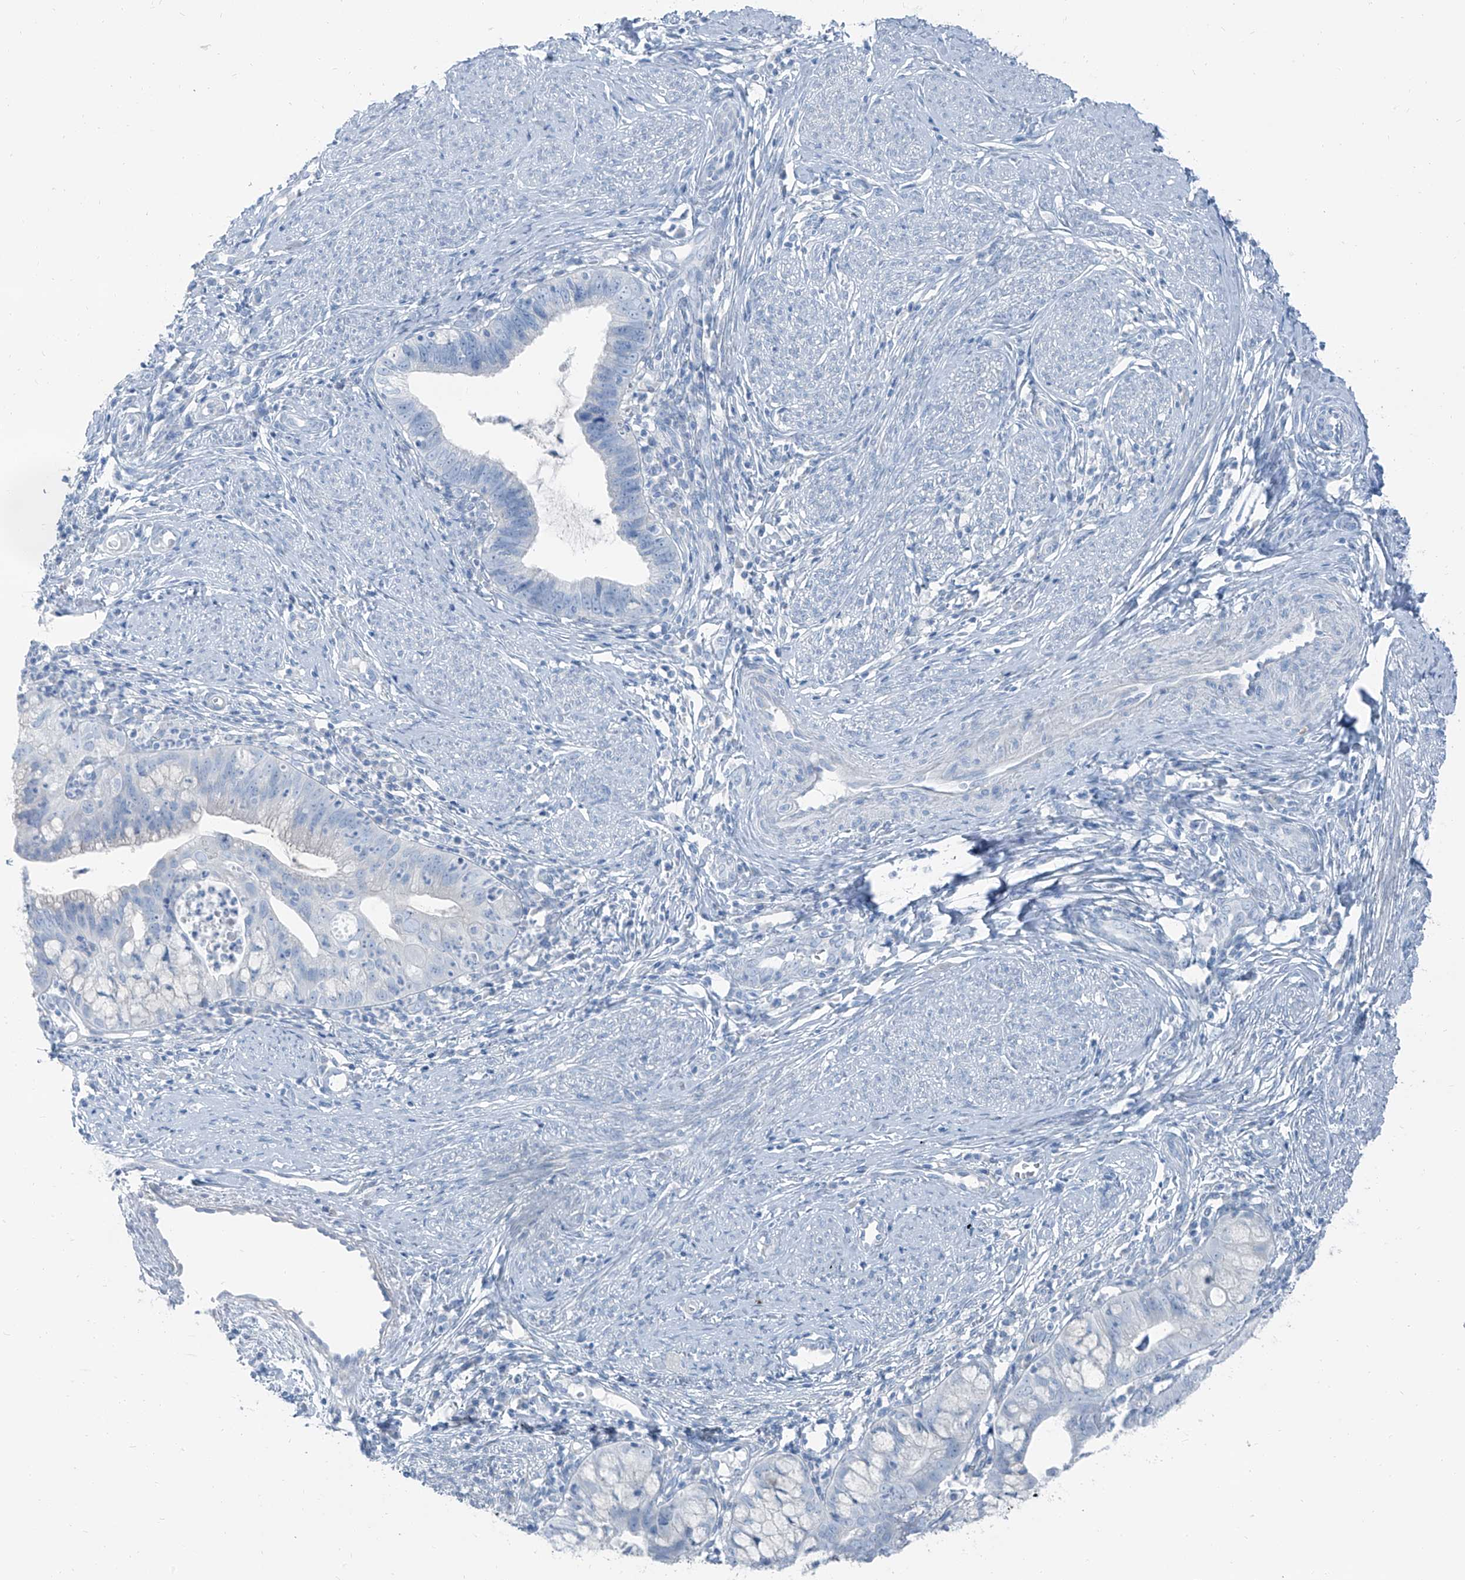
{"staining": {"intensity": "negative", "quantity": "none", "location": "none"}, "tissue": "cervical cancer", "cell_type": "Tumor cells", "image_type": "cancer", "snomed": [{"axis": "morphology", "description": "Adenocarcinoma, NOS"}, {"axis": "topography", "description": "Cervix"}], "caption": "This is an immunohistochemistry (IHC) histopathology image of human adenocarcinoma (cervical). There is no positivity in tumor cells.", "gene": "RGN", "patient": {"sex": "female", "age": 36}}